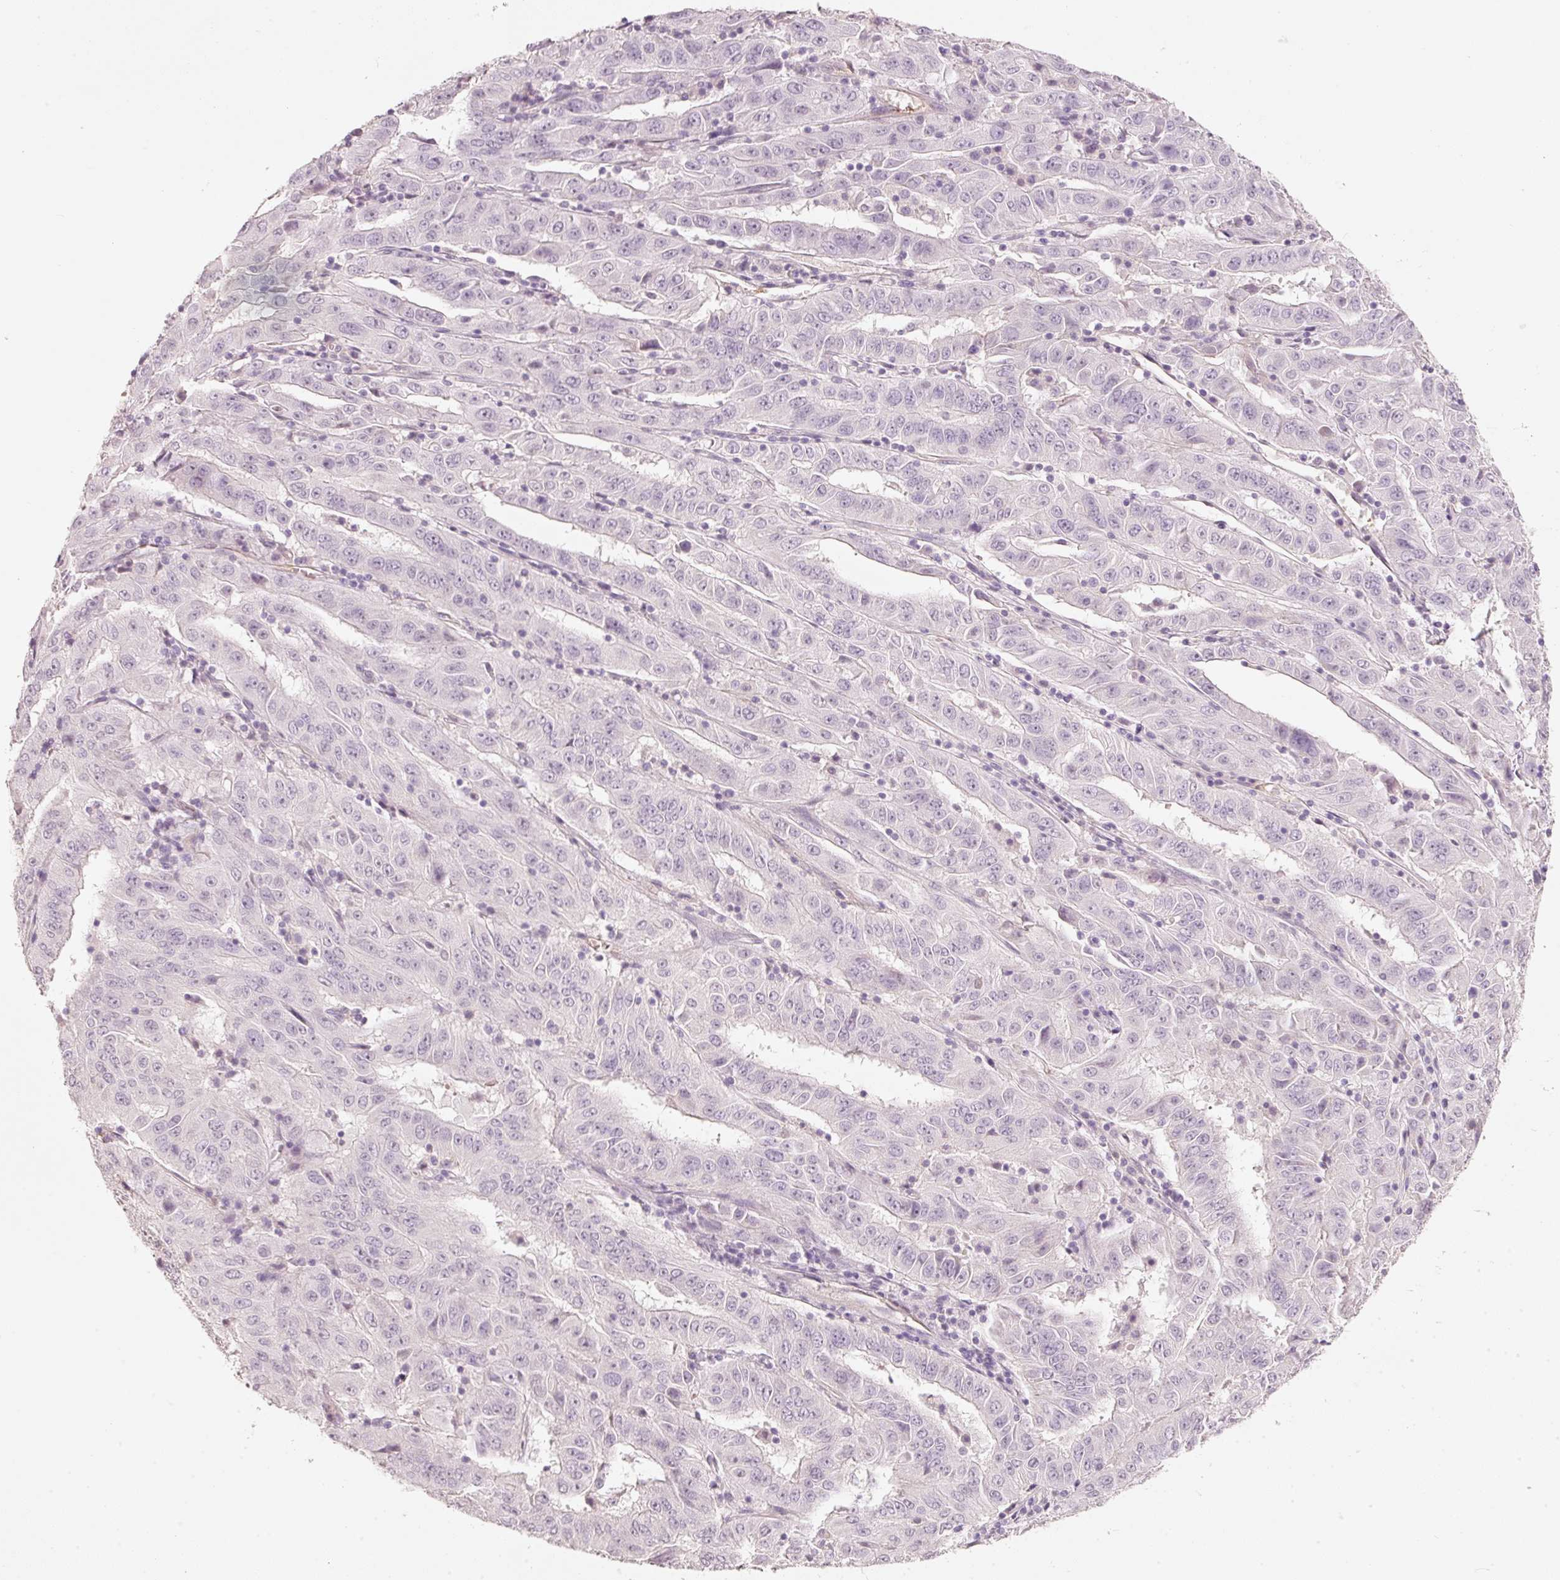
{"staining": {"intensity": "negative", "quantity": "none", "location": "none"}, "tissue": "pancreatic cancer", "cell_type": "Tumor cells", "image_type": "cancer", "snomed": [{"axis": "morphology", "description": "Adenocarcinoma, NOS"}, {"axis": "topography", "description": "Pancreas"}], "caption": "The immunohistochemistry photomicrograph has no significant staining in tumor cells of pancreatic adenocarcinoma tissue.", "gene": "STEAP1", "patient": {"sex": "male", "age": 63}}